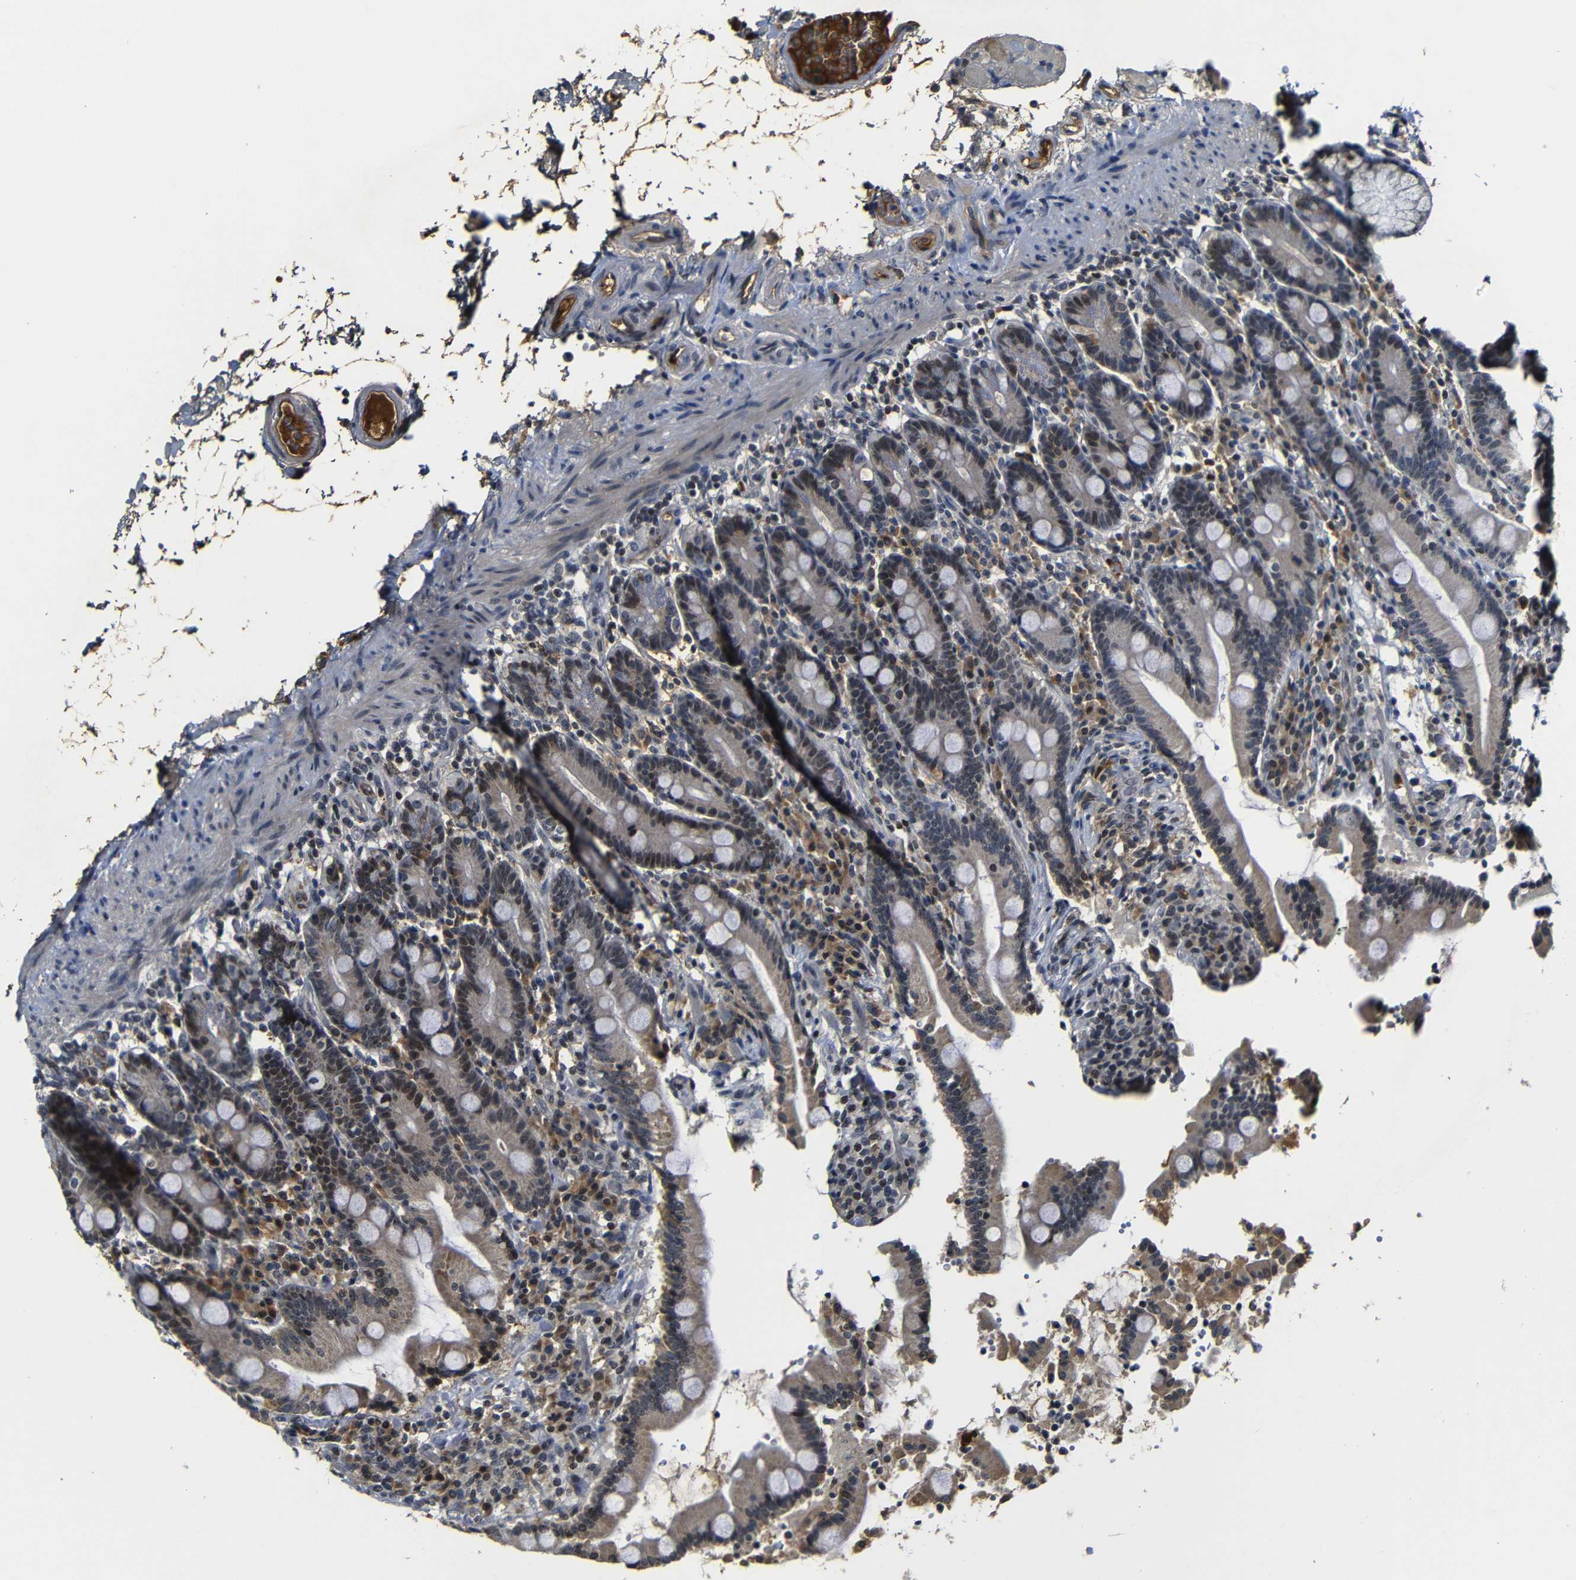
{"staining": {"intensity": "moderate", "quantity": "25%-75%", "location": "cytoplasmic/membranous,nuclear"}, "tissue": "duodenum", "cell_type": "Glandular cells", "image_type": "normal", "snomed": [{"axis": "morphology", "description": "Normal tissue, NOS"}, {"axis": "topography", "description": "Small intestine, NOS"}], "caption": "Glandular cells display moderate cytoplasmic/membranous,nuclear staining in about 25%-75% of cells in normal duodenum. The staining was performed using DAB (3,3'-diaminobenzidine) to visualize the protein expression in brown, while the nuclei were stained in blue with hematoxylin (Magnification: 20x).", "gene": "MYC", "patient": {"sex": "female", "age": 71}}